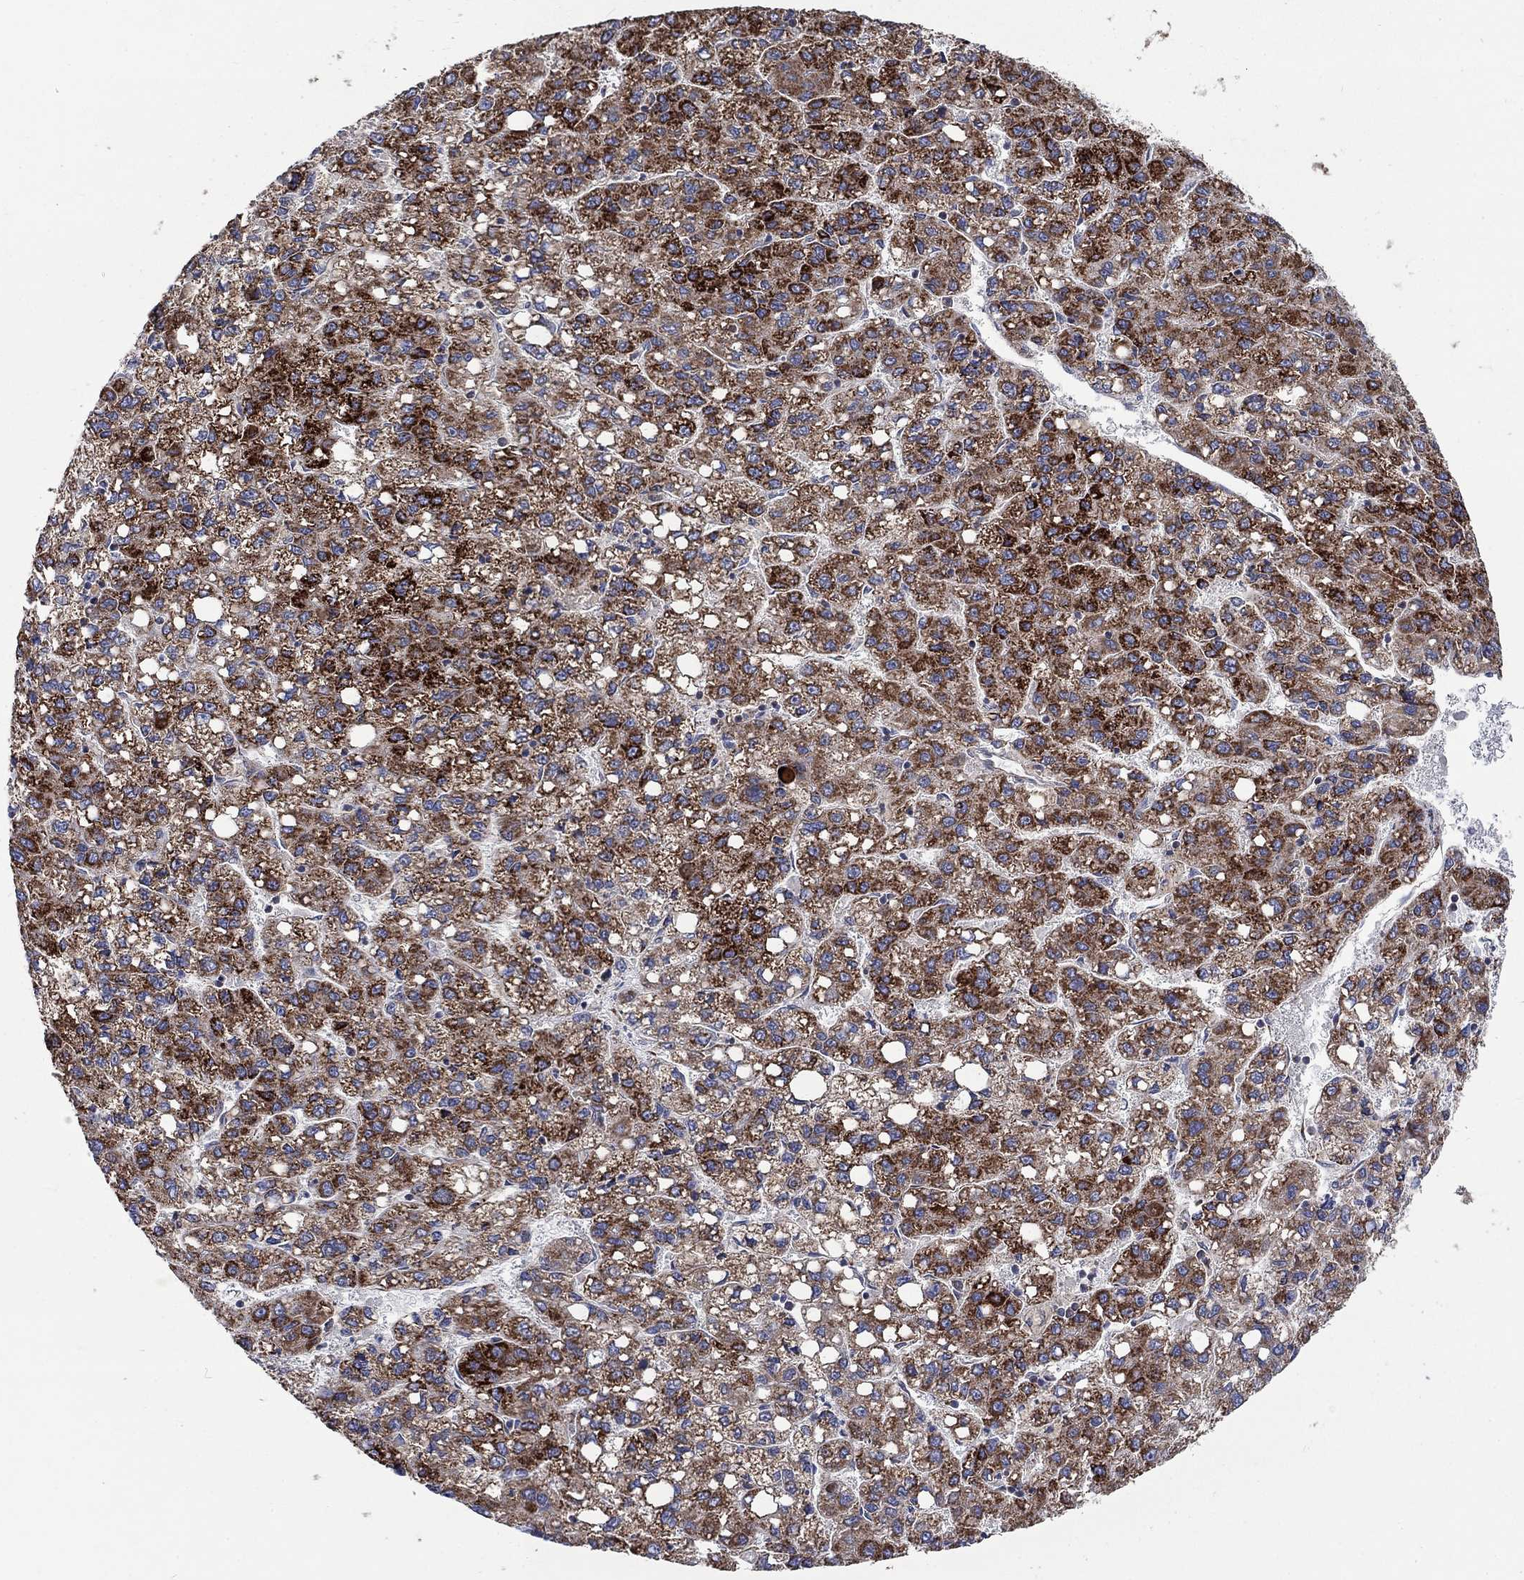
{"staining": {"intensity": "strong", "quantity": "25%-75%", "location": "cytoplasmic/membranous"}, "tissue": "liver cancer", "cell_type": "Tumor cells", "image_type": "cancer", "snomed": [{"axis": "morphology", "description": "Carcinoma, Hepatocellular, NOS"}, {"axis": "topography", "description": "Liver"}], "caption": "Immunohistochemical staining of human hepatocellular carcinoma (liver) exhibits high levels of strong cytoplasmic/membranous protein positivity in about 25%-75% of tumor cells.", "gene": "RPLP0", "patient": {"sex": "female", "age": 82}}